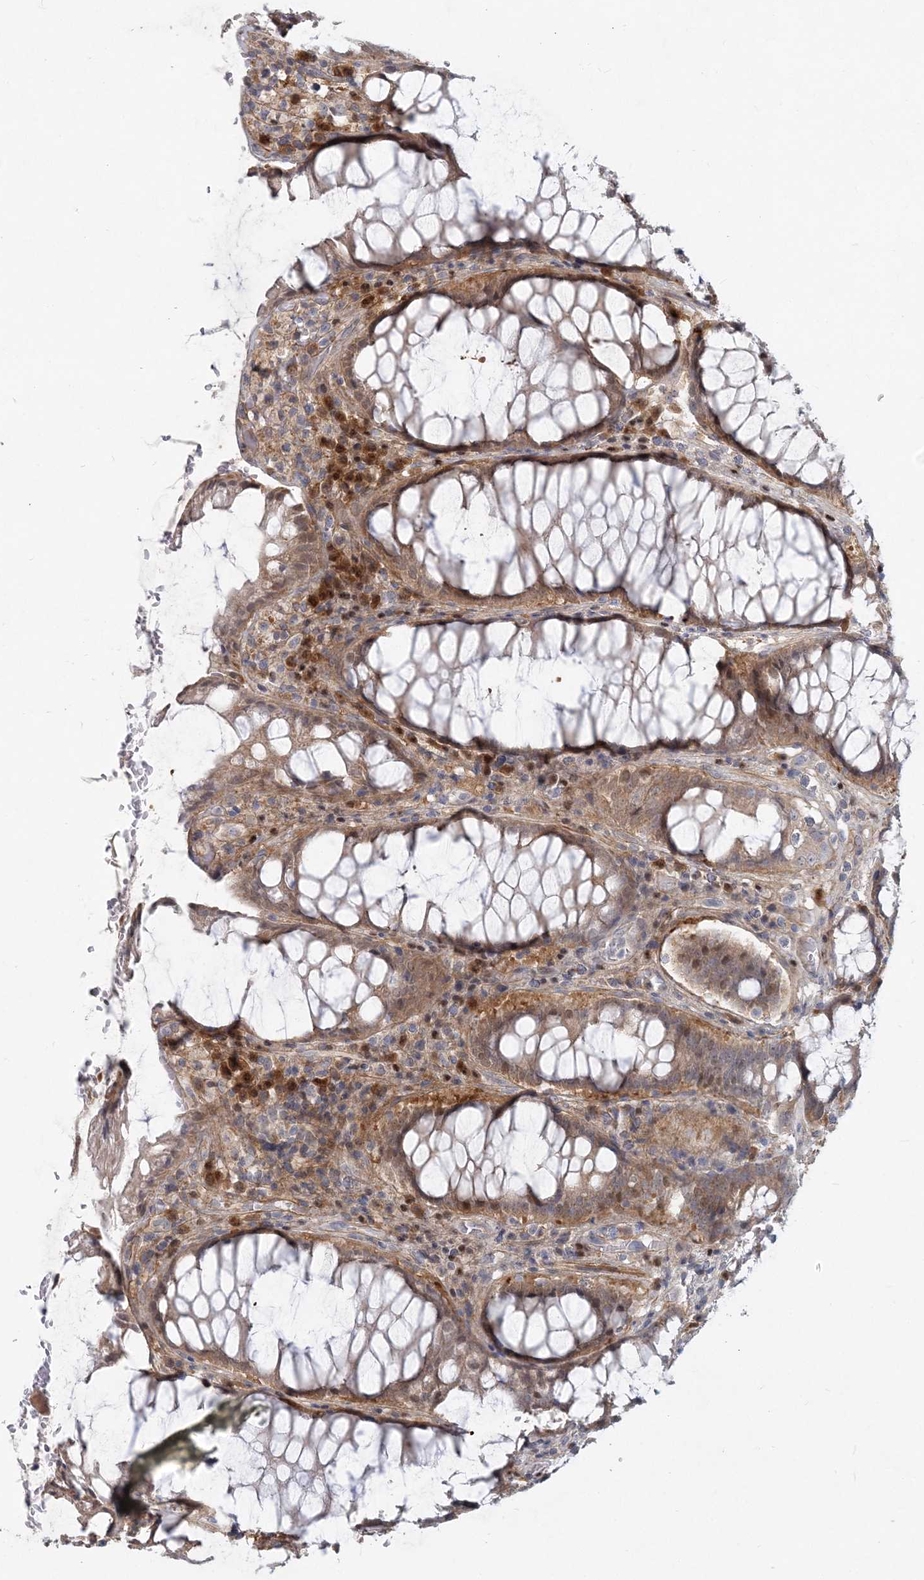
{"staining": {"intensity": "moderate", "quantity": "25%-75%", "location": "cytoplasmic/membranous"}, "tissue": "rectum", "cell_type": "Glandular cells", "image_type": "normal", "snomed": [{"axis": "morphology", "description": "Normal tissue, NOS"}, {"axis": "topography", "description": "Rectum"}], "caption": "Immunohistochemical staining of normal rectum displays medium levels of moderate cytoplasmic/membranous staining in approximately 25%-75% of glandular cells. (brown staining indicates protein expression, while blue staining denotes nuclei).", "gene": "GMPPA", "patient": {"sex": "male", "age": 64}}